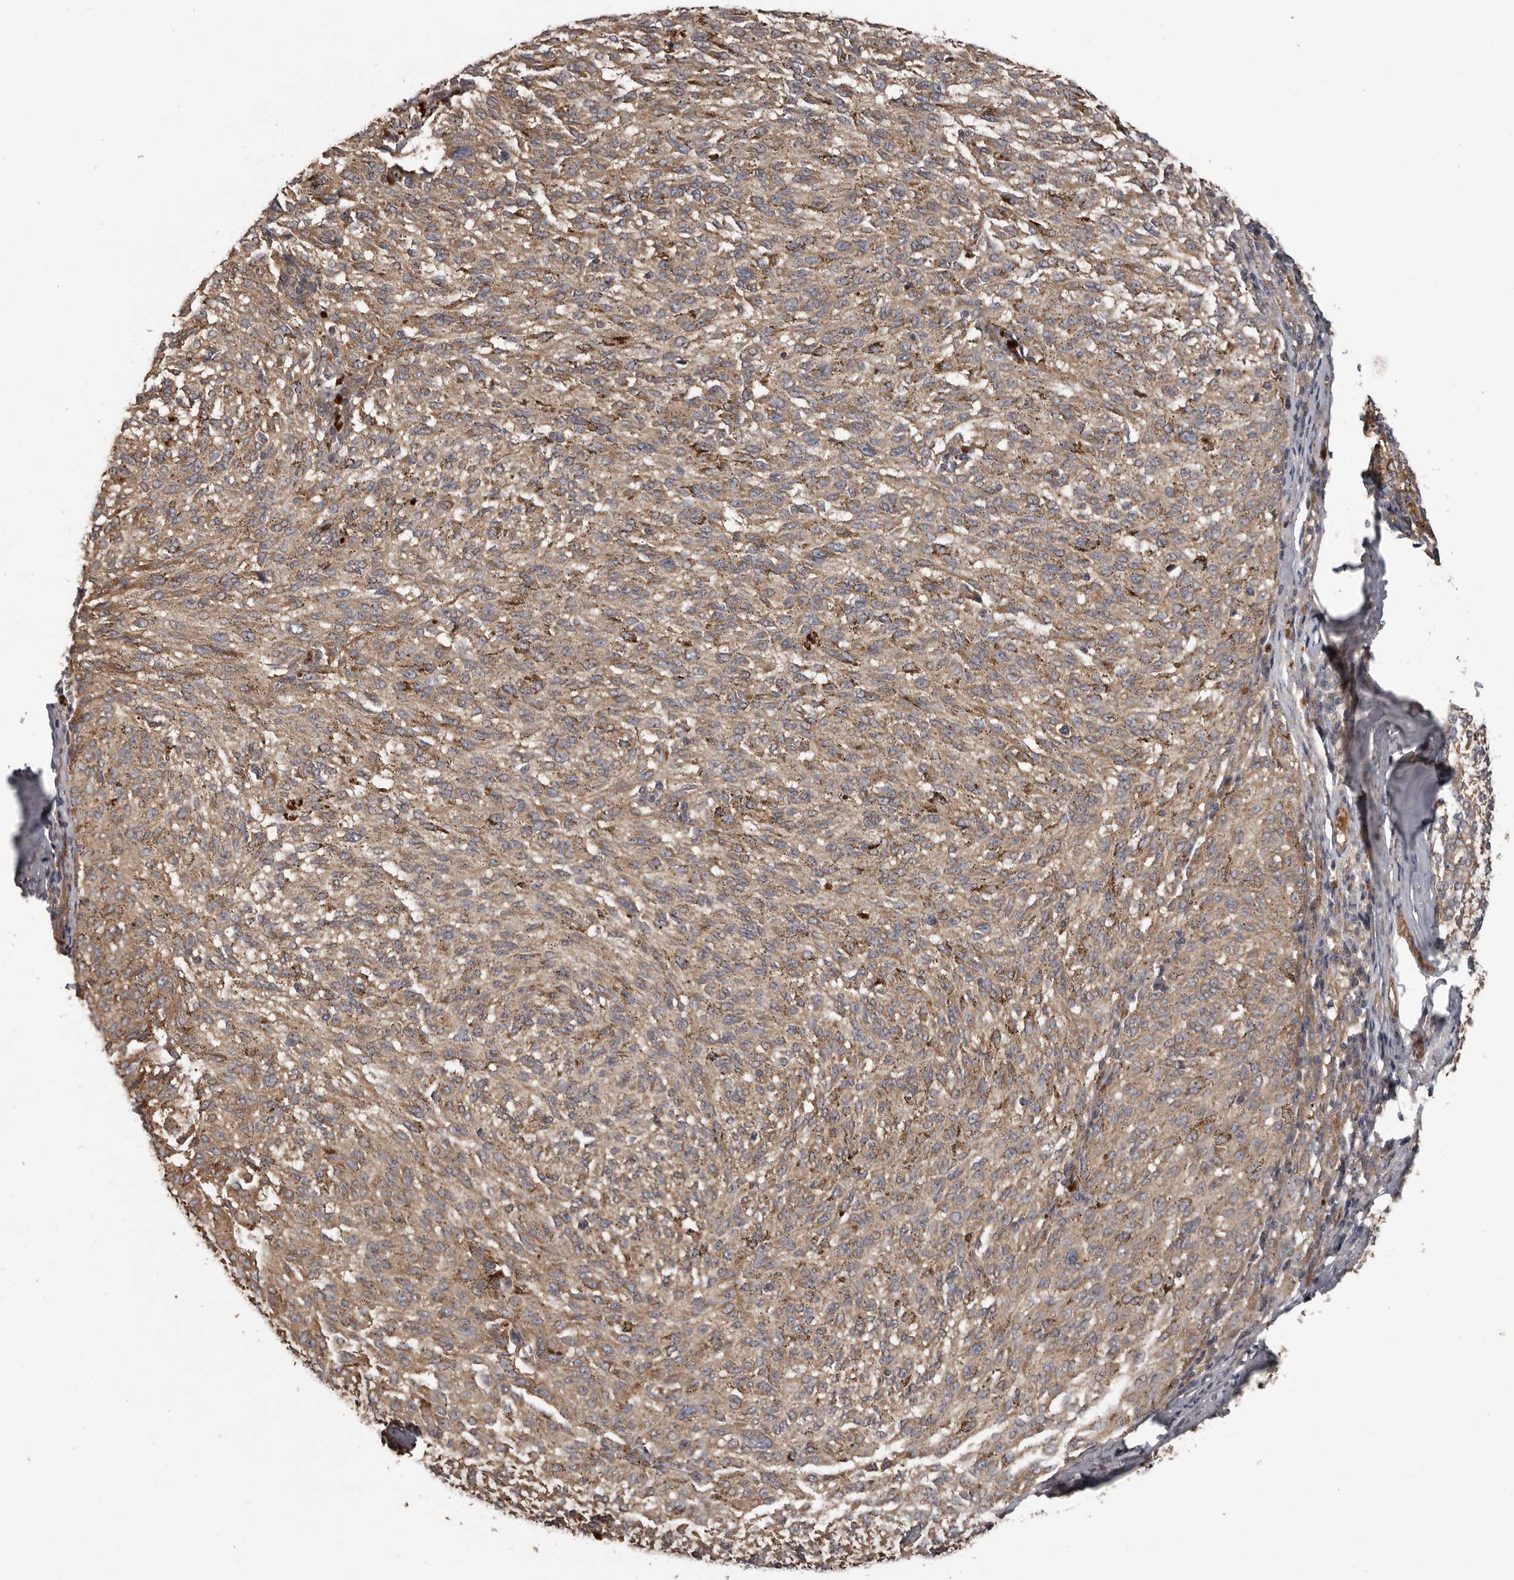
{"staining": {"intensity": "moderate", "quantity": ">75%", "location": "cytoplasmic/membranous"}, "tissue": "melanoma", "cell_type": "Tumor cells", "image_type": "cancer", "snomed": [{"axis": "morphology", "description": "Malignant melanoma, NOS"}, {"axis": "topography", "description": "Skin"}], "caption": "This is an image of immunohistochemistry (IHC) staining of melanoma, which shows moderate staining in the cytoplasmic/membranous of tumor cells.", "gene": "ARHGEF5", "patient": {"sex": "female", "age": 72}}